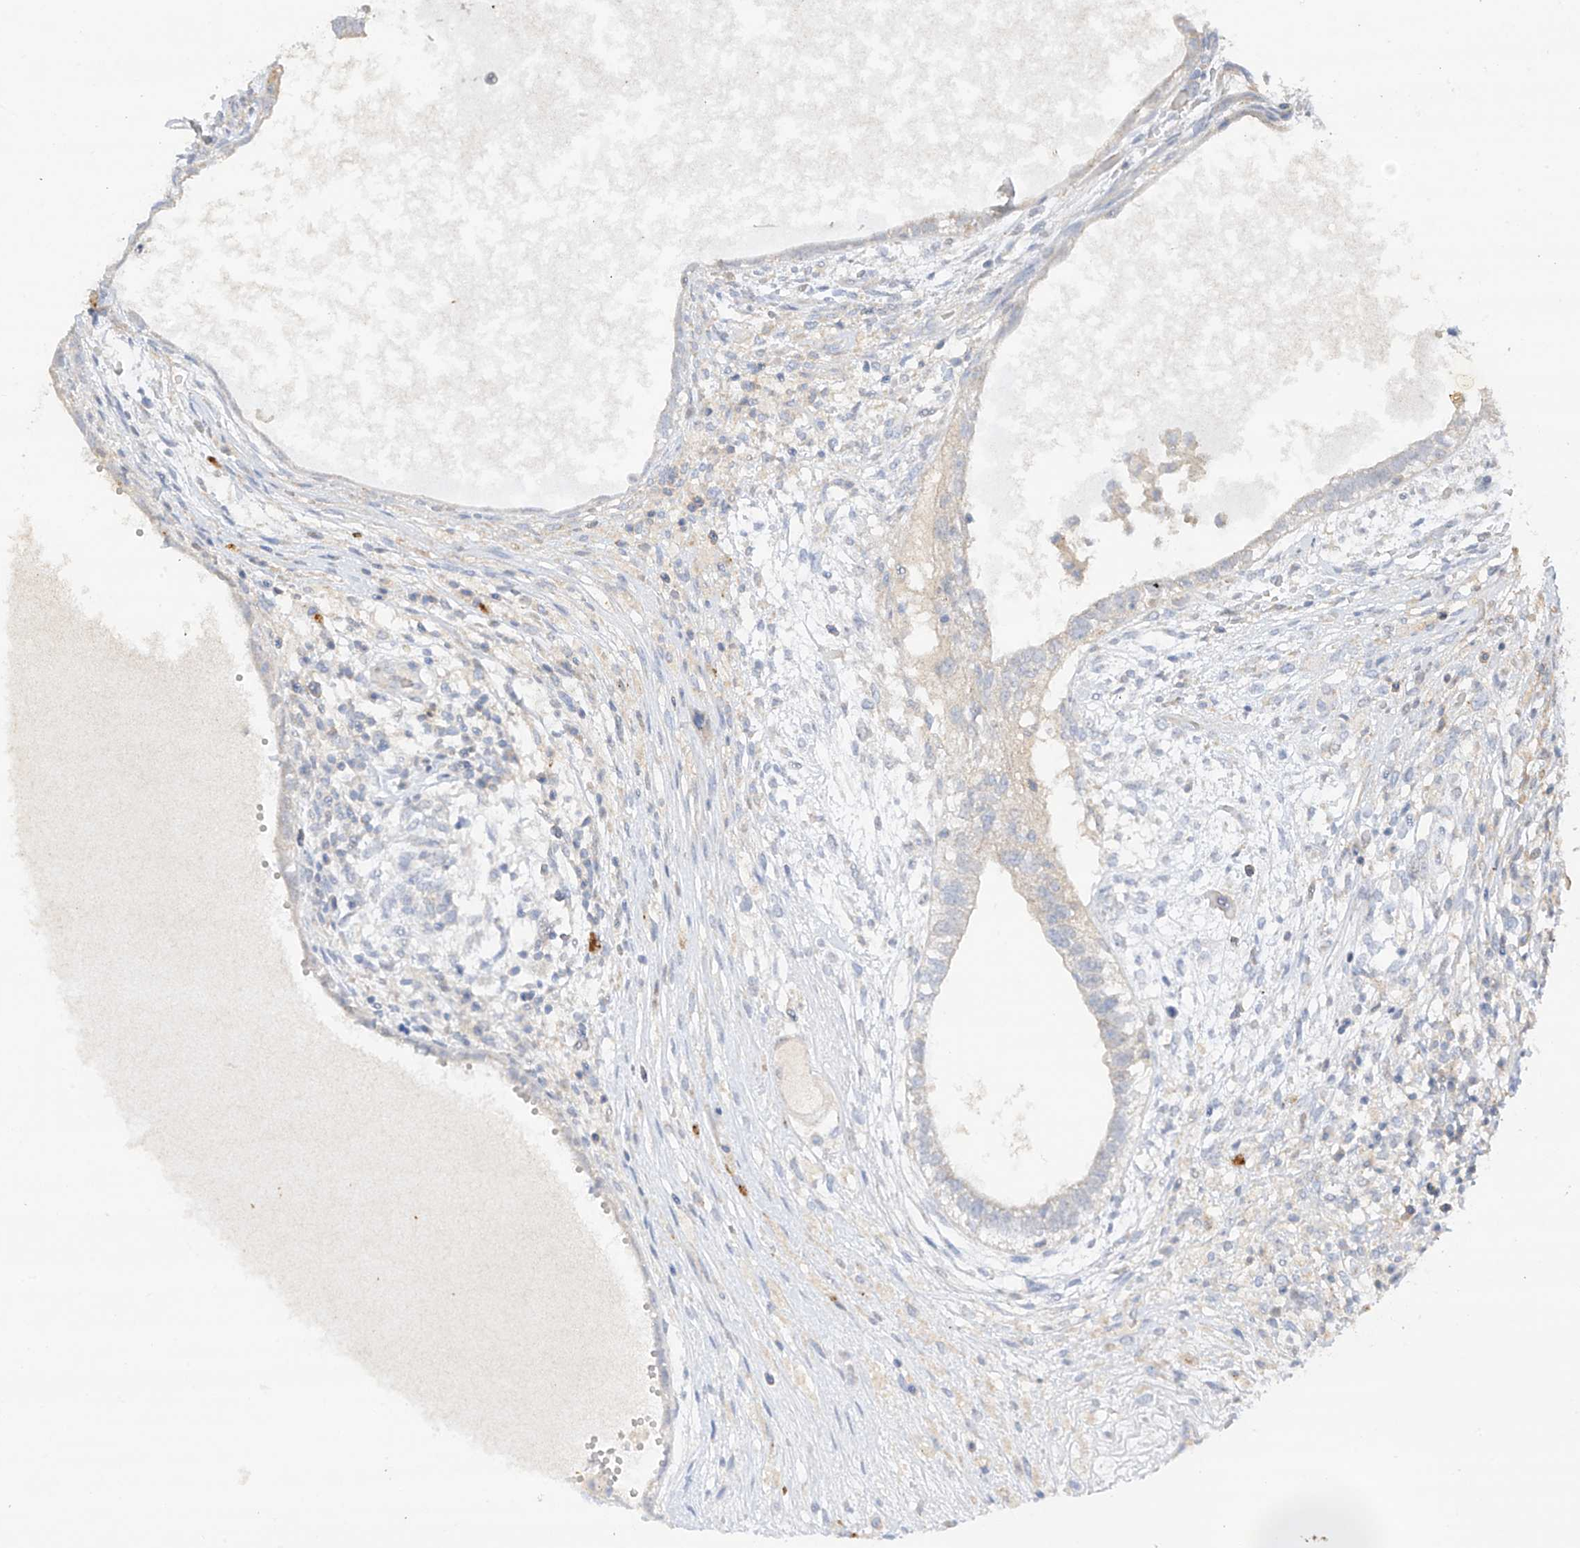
{"staining": {"intensity": "negative", "quantity": "none", "location": "none"}, "tissue": "testis cancer", "cell_type": "Tumor cells", "image_type": "cancer", "snomed": [{"axis": "morphology", "description": "Carcinoma, Embryonal, NOS"}, {"axis": "topography", "description": "Testis"}], "caption": "High magnification brightfield microscopy of testis cancer (embryonal carcinoma) stained with DAB (3,3'-diaminobenzidine) (brown) and counterstained with hematoxylin (blue): tumor cells show no significant staining.", "gene": "CAPN13", "patient": {"sex": "male", "age": 26}}